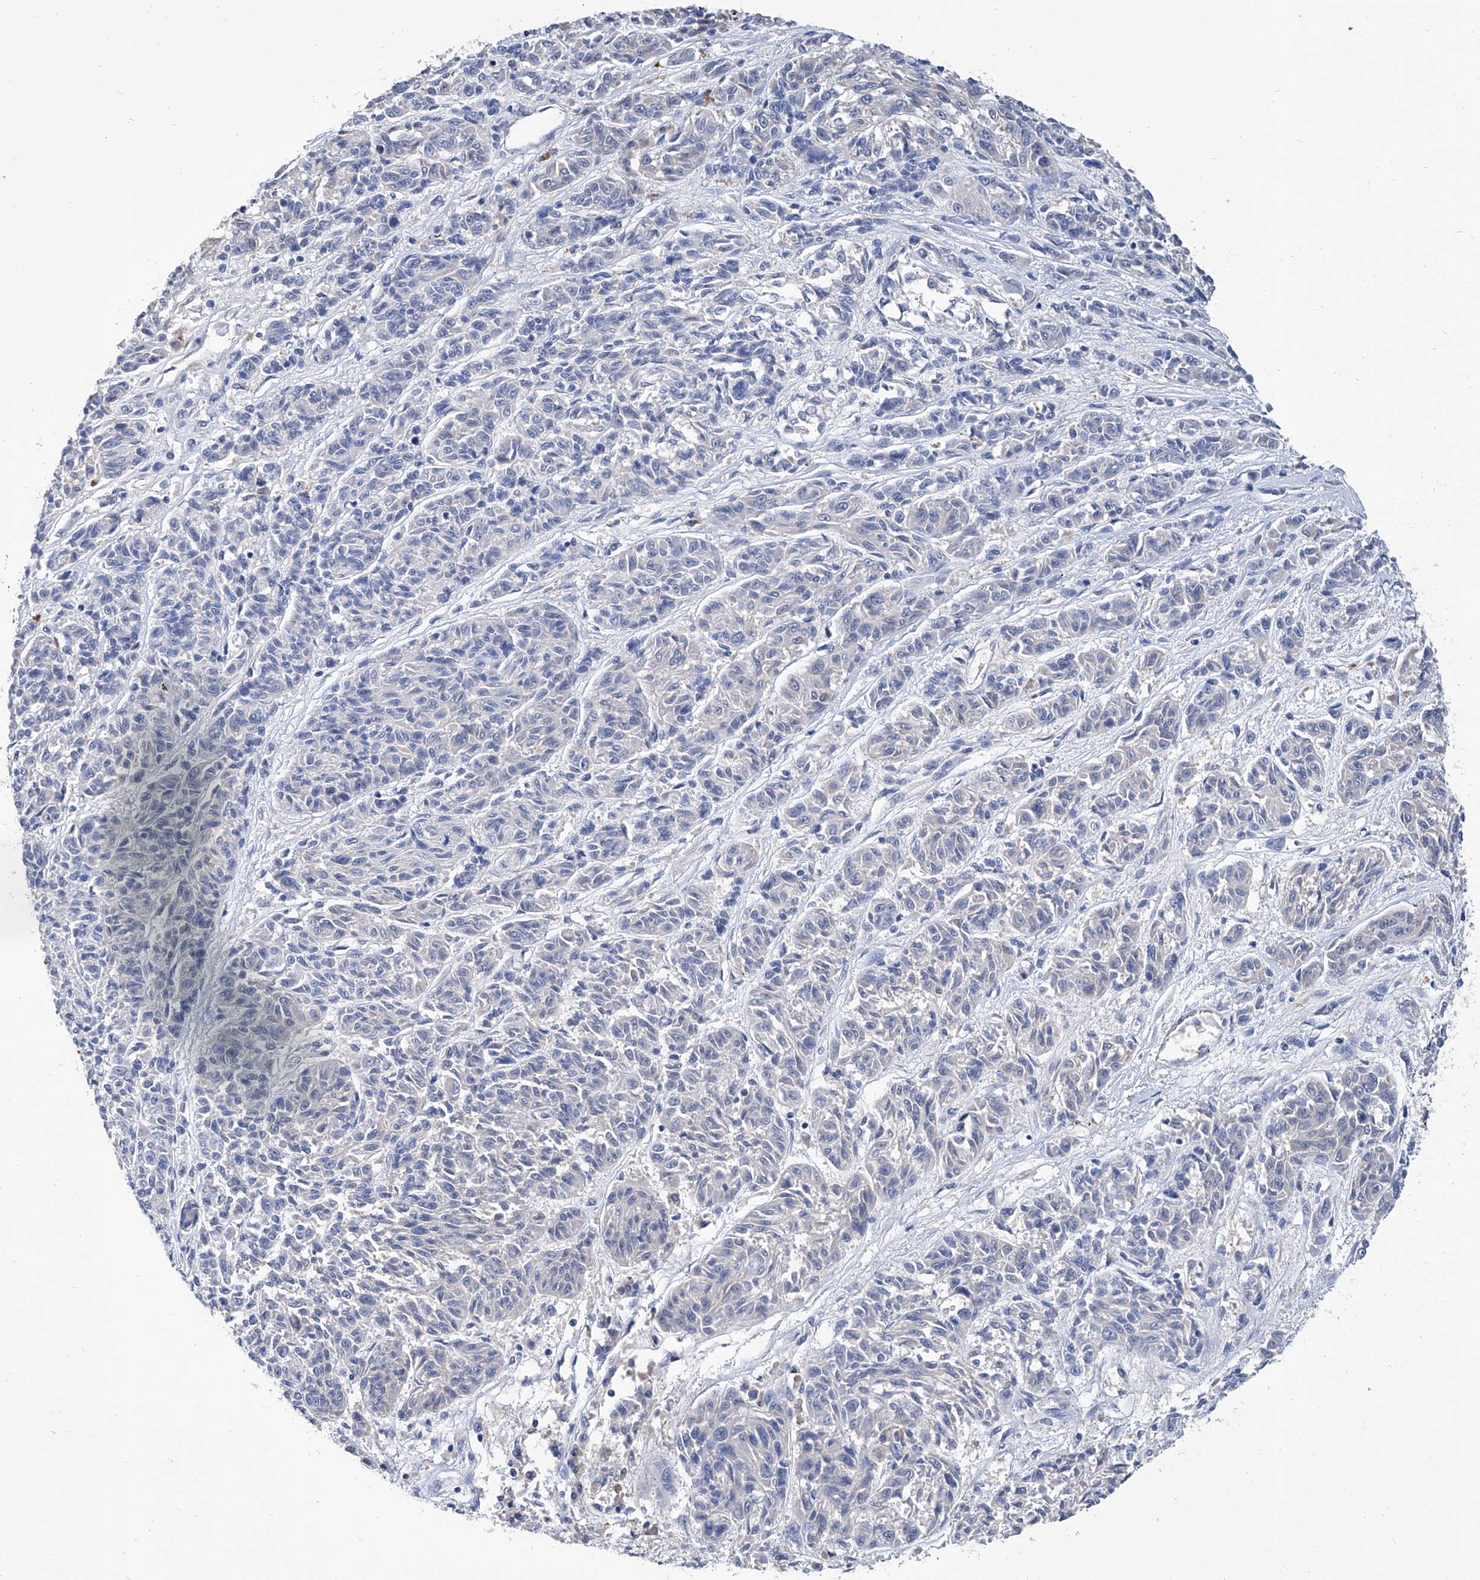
{"staining": {"intensity": "negative", "quantity": "none", "location": "none"}, "tissue": "melanoma", "cell_type": "Tumor cells", "image_type": "cancer", "snomed": [{"axis": "morphology", "description": "Malignant melanoma, NOS"}, {"axis": "topography", "description": "Skin"}], "caption": "Tumor cells are negative for brown protein staining in melanoma. Nuclei are stained in blue.", "gene": "GPT", "patient": {"sex": "male", "age": 53}}